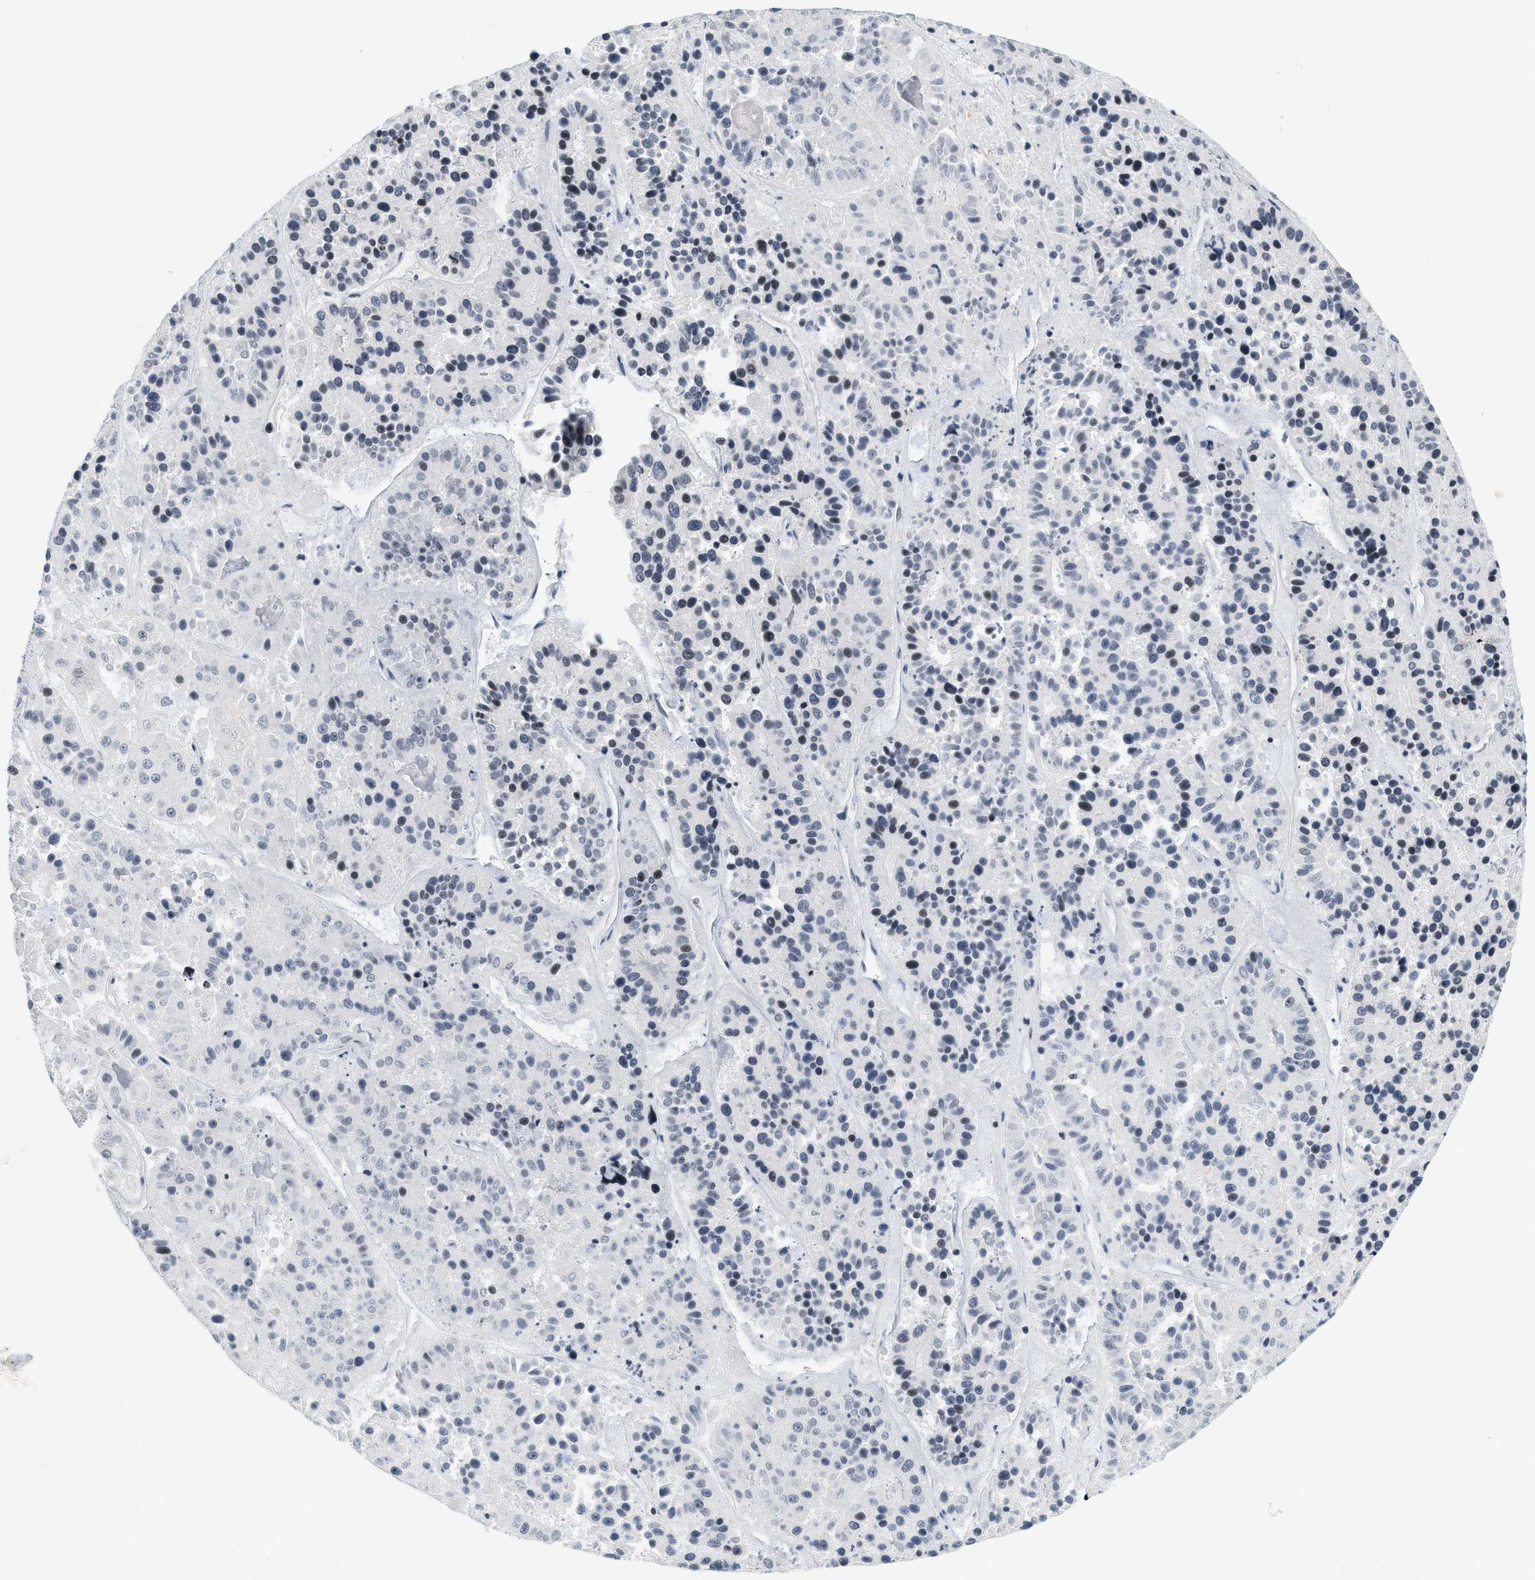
{"staining": {"intensity": "negative", "quantity": "none", "location": "none"}, "tissue": "pancreatic cancer", "cell_type": "Tumor cells", "image_type": "cancer", "snomed": [{"axis": "morphology", "description": "Adenocarcinoma, NOS"}, {"axis": "topography", "description": "Pancreas"}], "caption": "Immunohistochemistry of human adenocarcinoma (pancreatic) shows no expression in tumor cells.", "gene": "RAF1", "patient": {"sex": "male", "age": 50}}